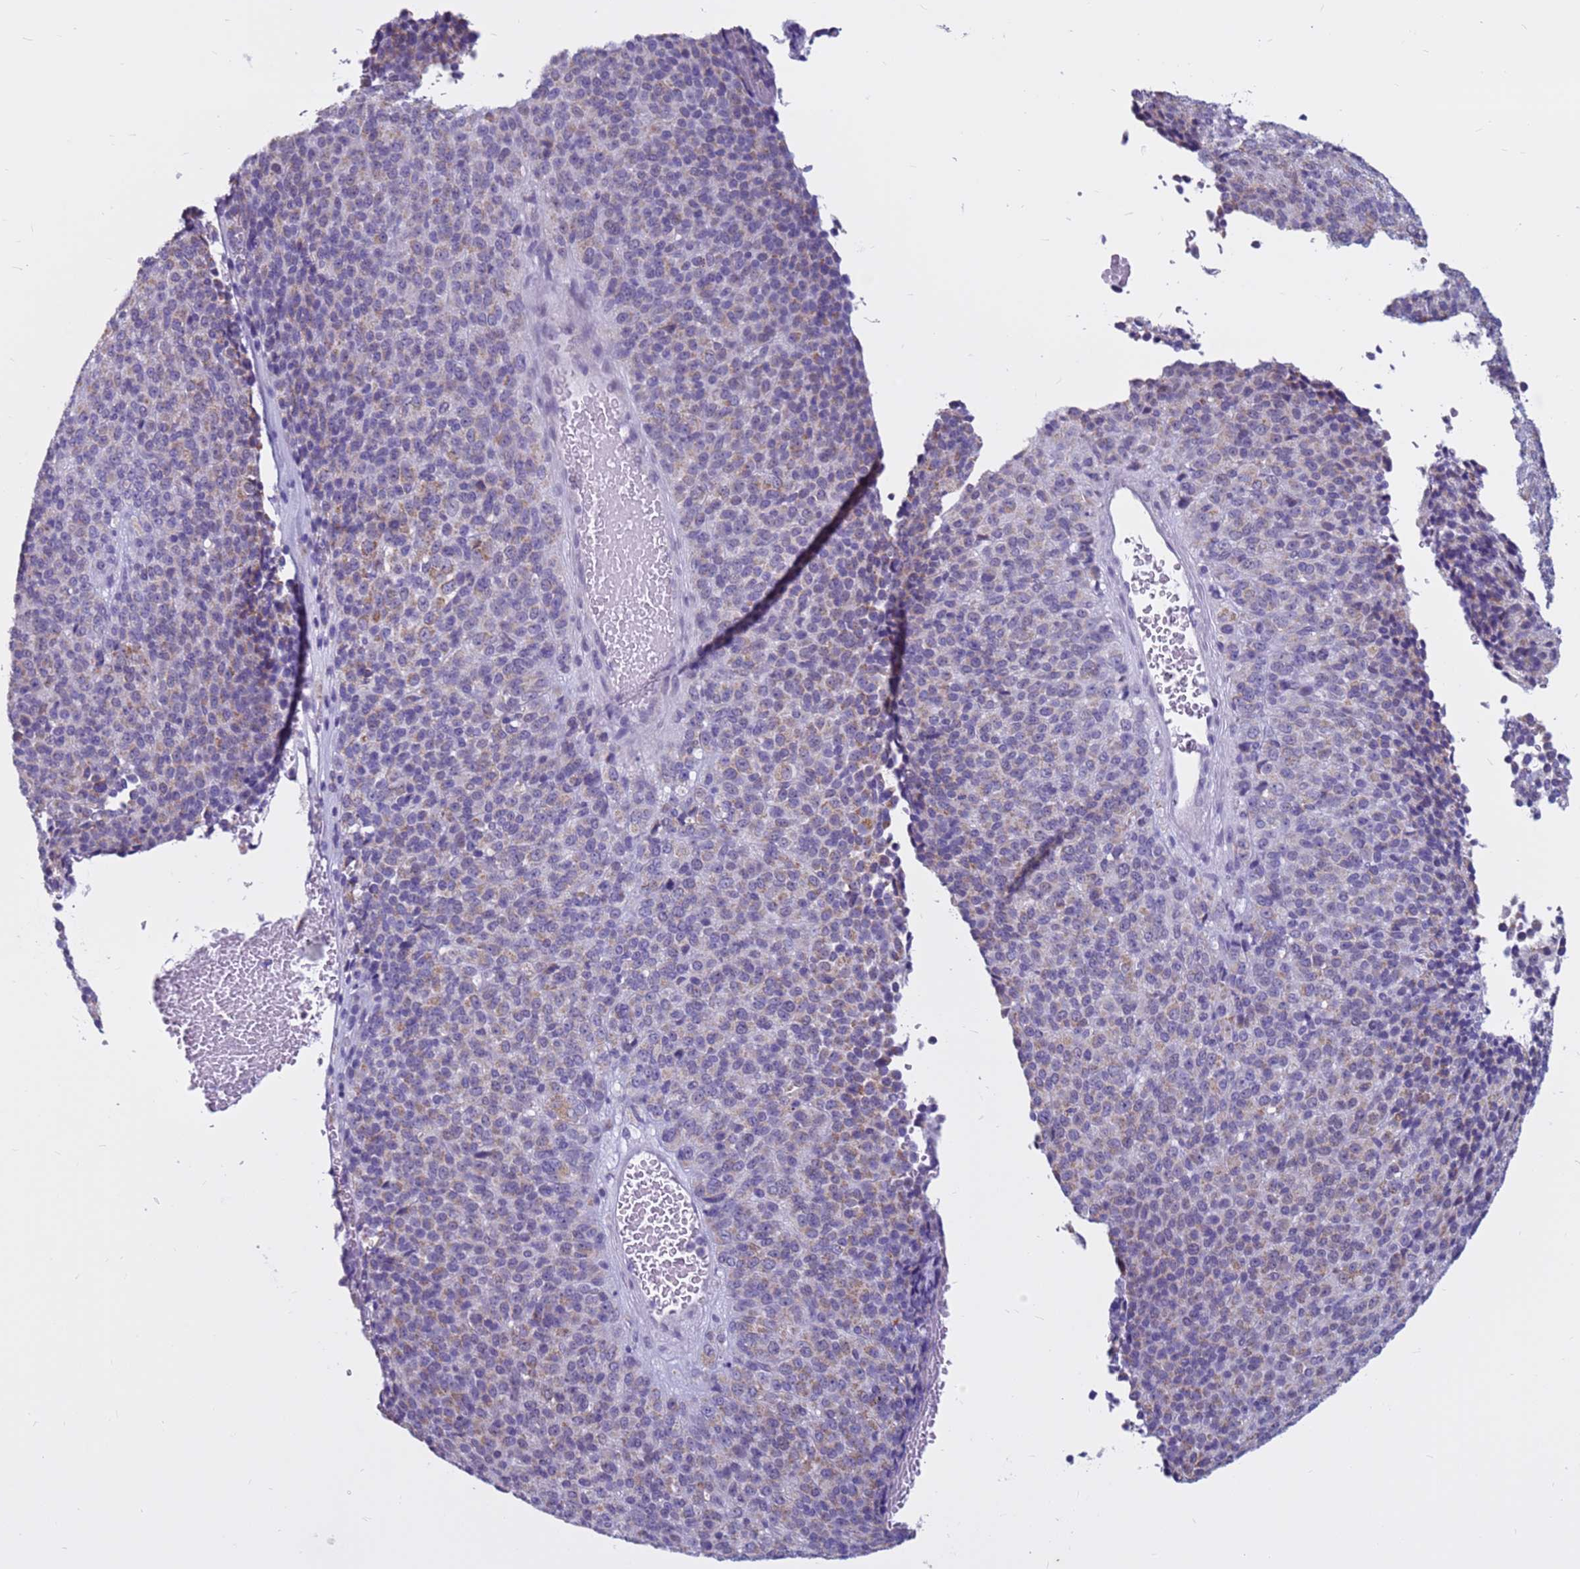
{"staining": {"intensity": "moderate", "quantity": "25%-75%", "location": "cytoplasmic/membranous"}, "tissue": "melanoma", "cell_type": "Tumor cells", "image_type": "cancer", "snomed": [{"axis": "morphology", "description": "Malignant melanoma, Metastatic site"}, {"axis": "topography", "description": "Brain"}], "caption": "A medium amount of moderate cytoplasmic/membranous staining is seen in about 25%-75% of tumor cells in melanoma tissue.", "gene": "CDK2AP2", "patient": {"sex": "female", "age": 56}}